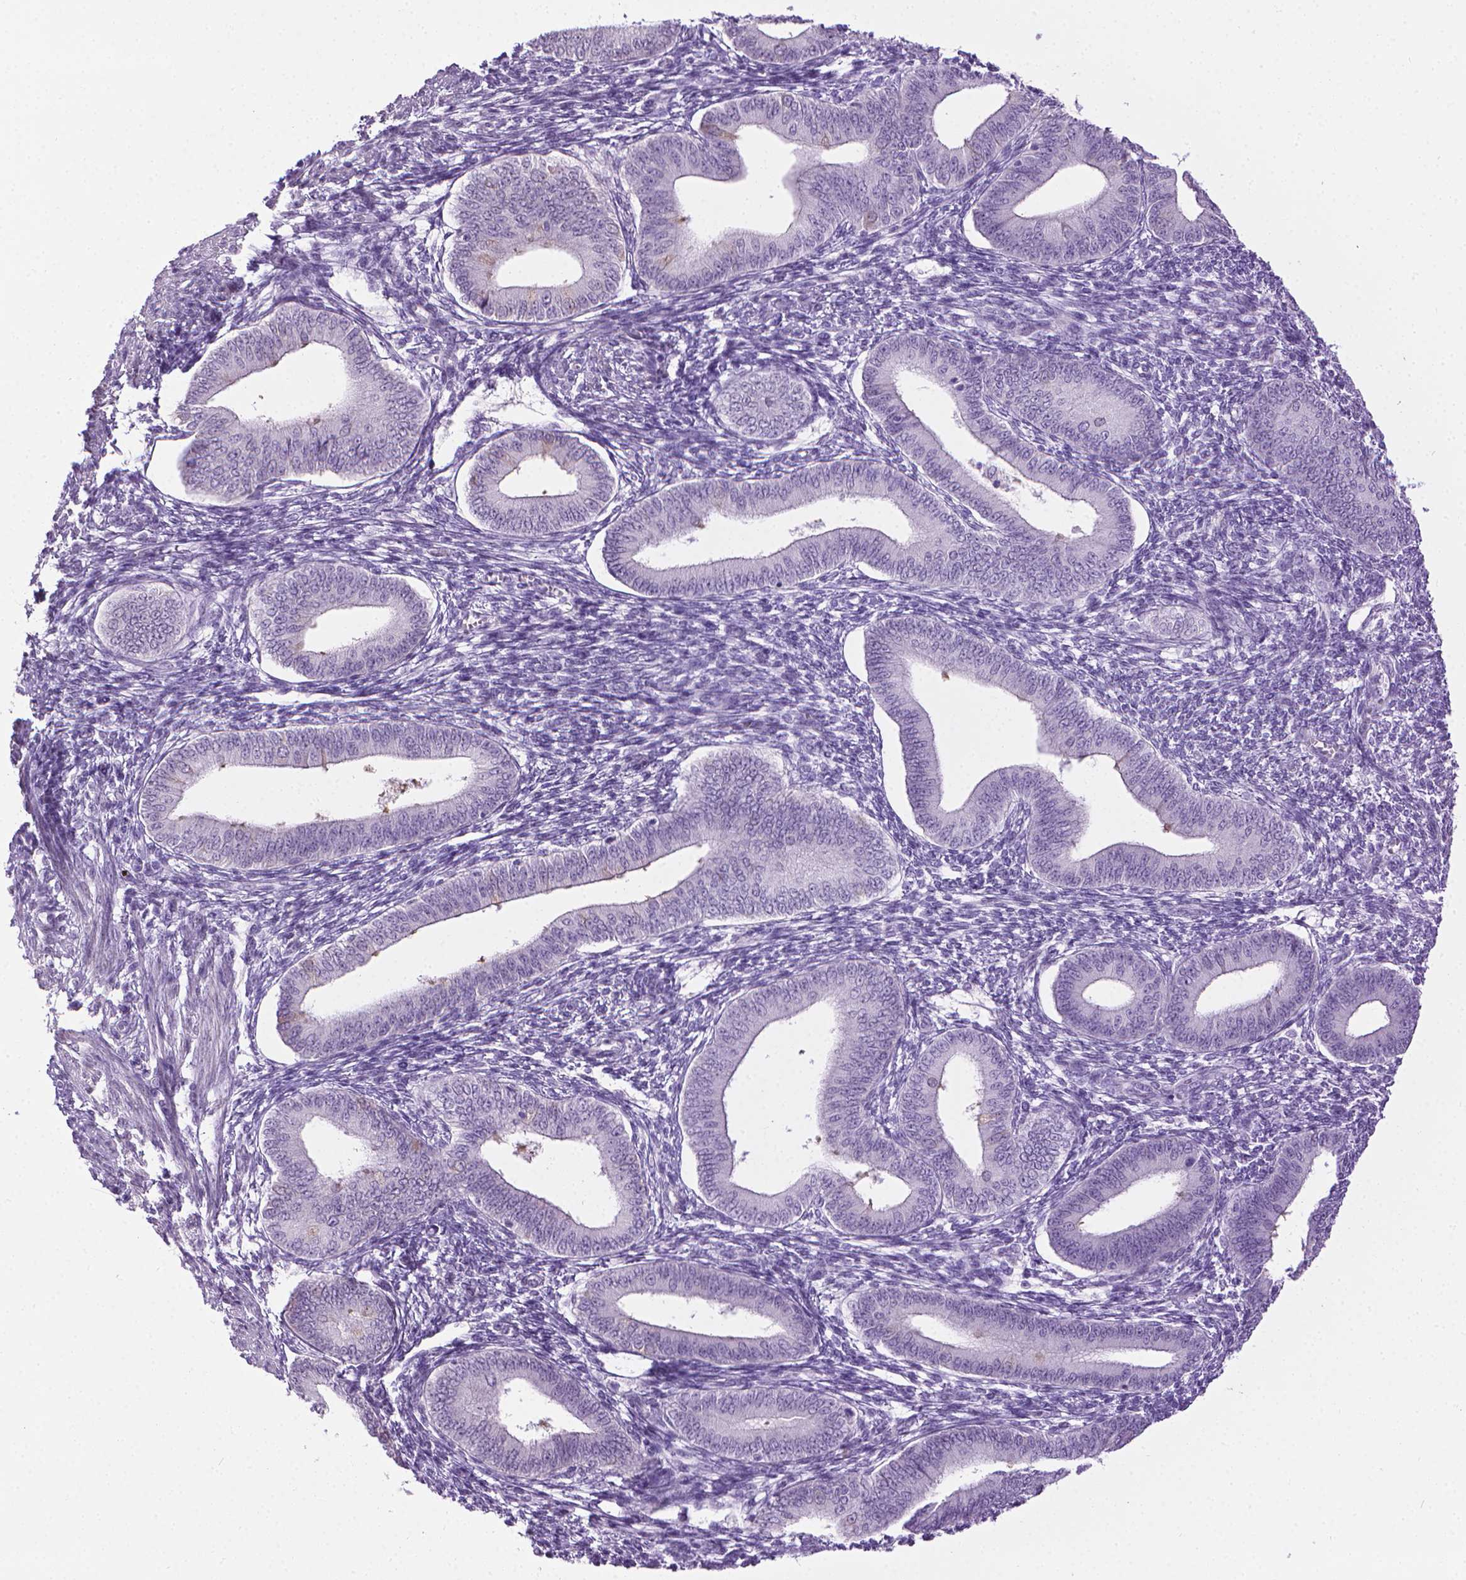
{"staining": {"intensity": "negative", "quantity": "none", "location": "none"}, "tissue": "endometrium", "cell_type": "Cells in endometrial stroma", "image_type": "normal", "snomed": [{"axis": "morphology", "description": "Normal tissue, NOS"}, {"axis": "topography", "description": "Endometrium"}], "caption": "IHC of benign endometrium shows no positivity in cells in endometrial stroma. (DAB immunohistochemistry, high magnification).", "gene": "DNAI7", "patient": {"sex": "female", "age": 42}}